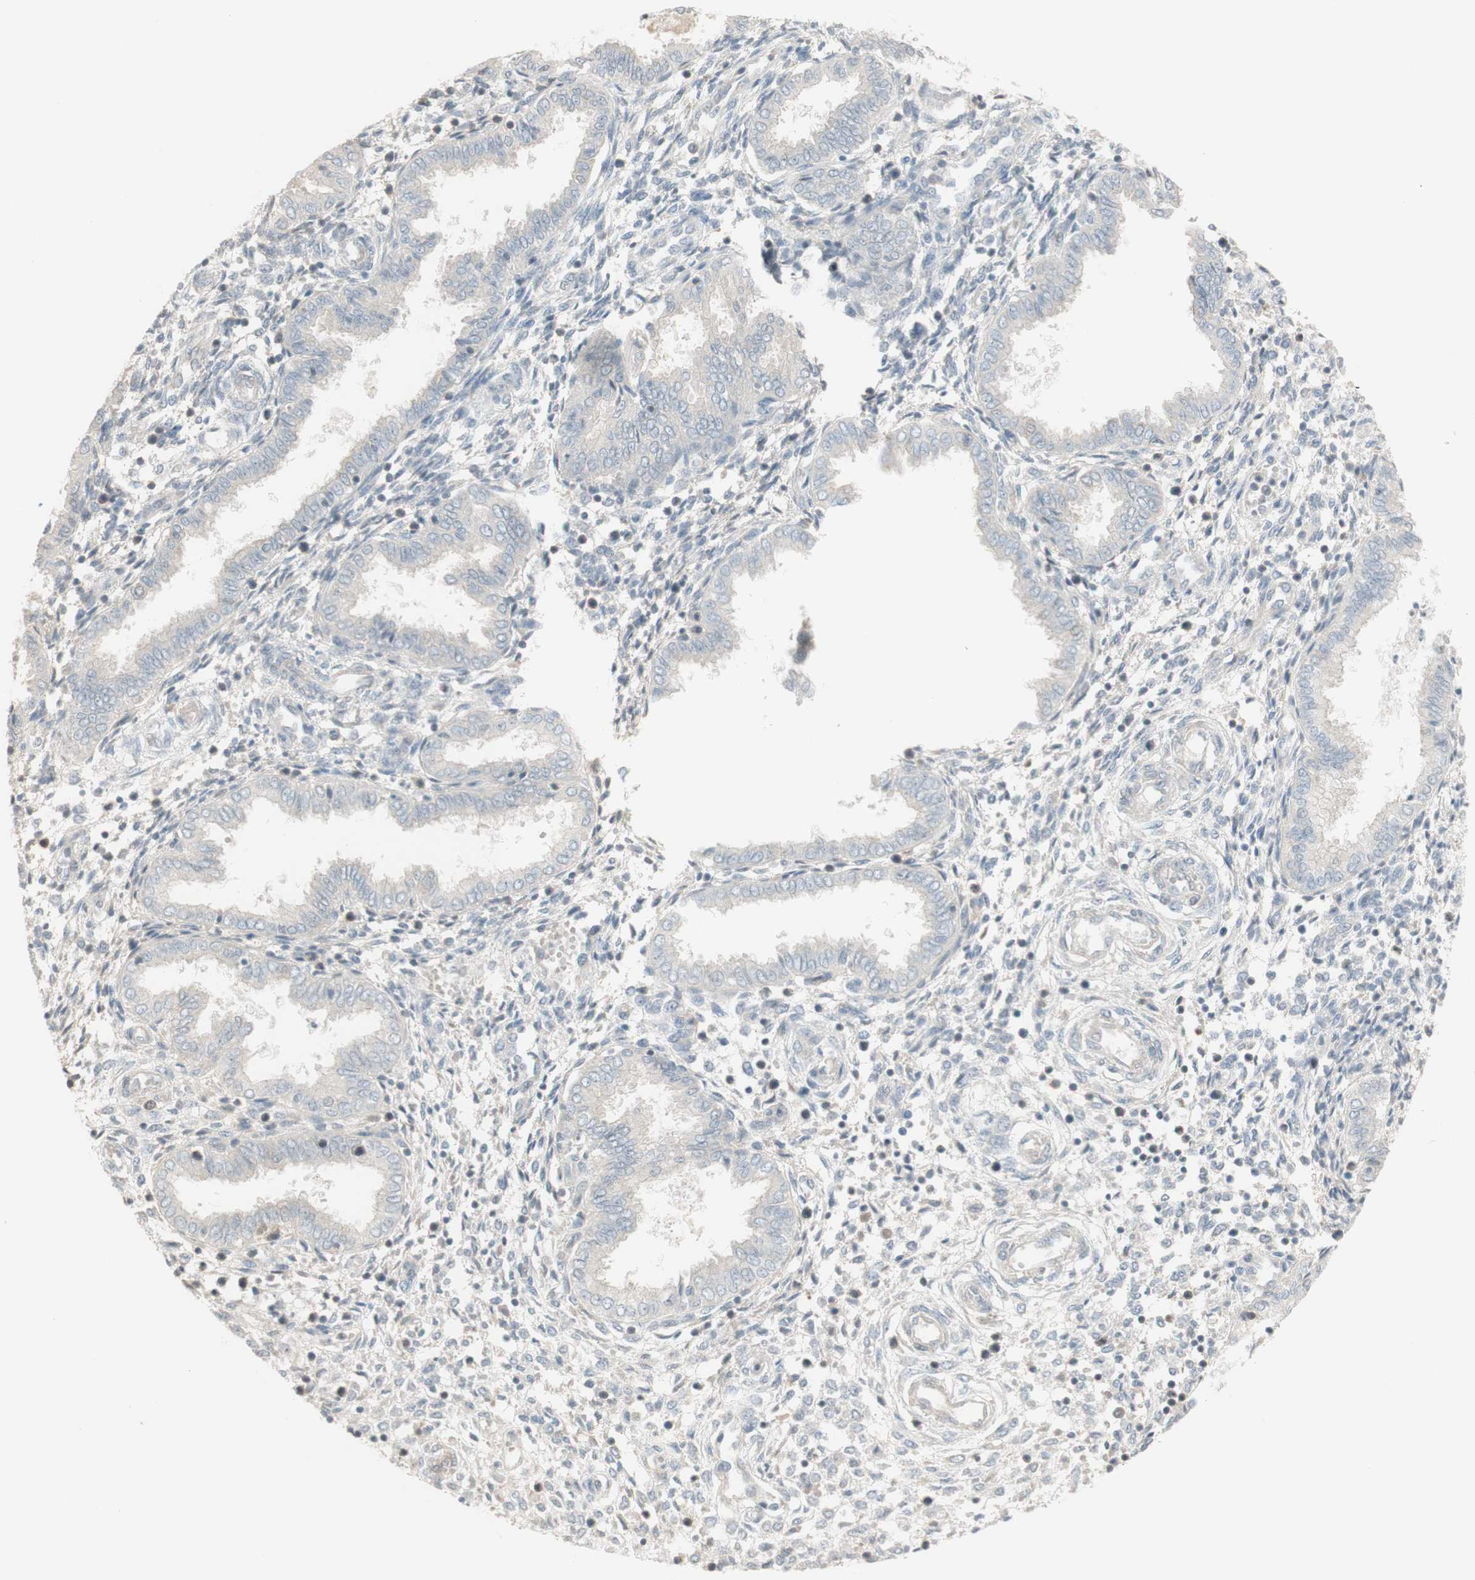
{"staining": {"intensity": "negative", "quantity": "none", "location": "none"}, "tissue": "endometrium", "cell_type": "Cells in endometrial stroma", "image_type": "normal", "snomed": [{"axis": "morphology", "description": "Normal tissue, NOS"}, {"axis": "topography", "description": "Endometrium"}], "caption": "This is an immunohistochemistry image of benign human endometrium. There is no staining in cells in endometrial stroma.", "gene": "PLCD4", "patient": {"sex": "female", "age": 33}}